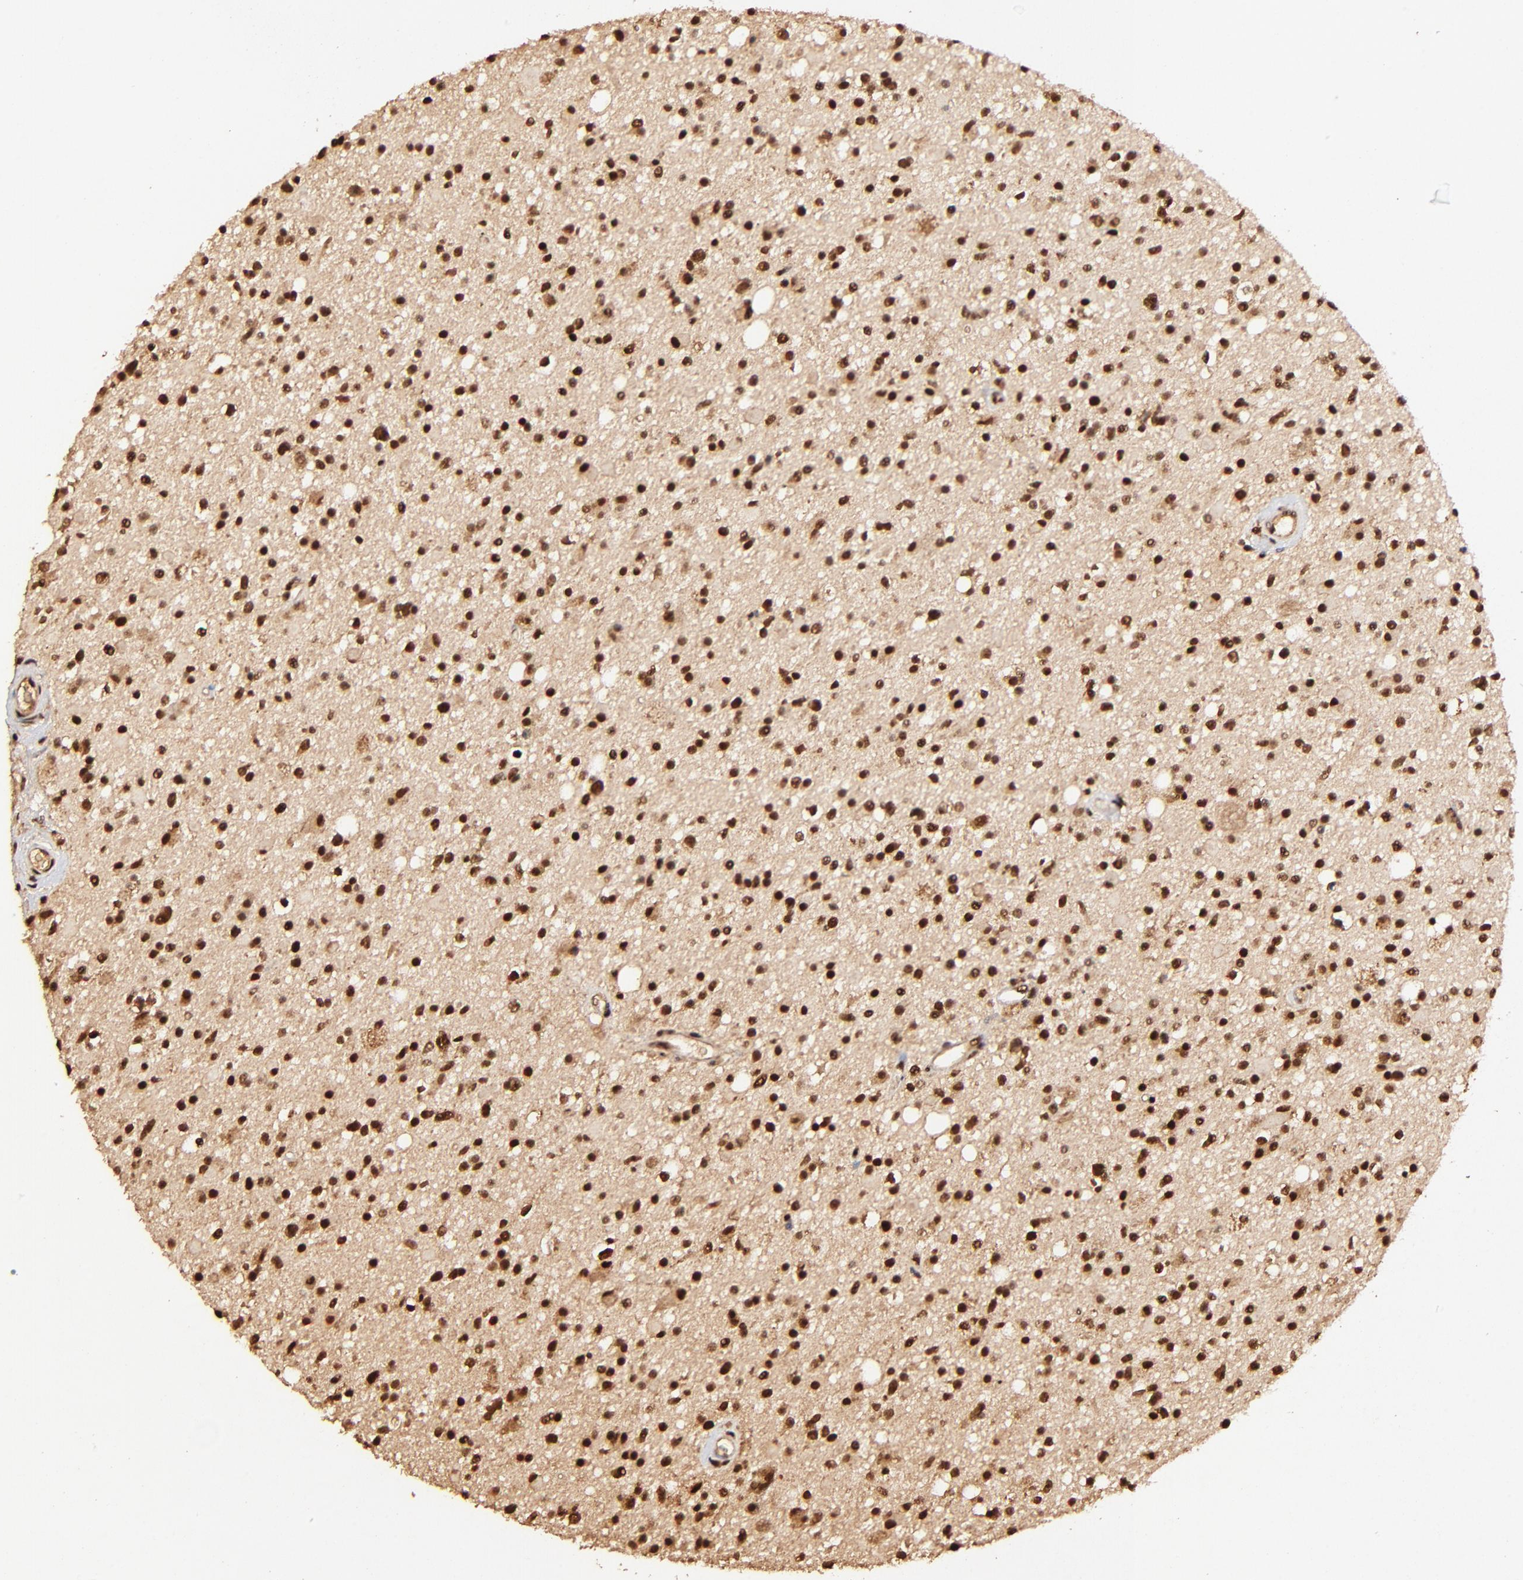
{"staining": {"intensity": "strong", "quantity": ">75%", "location": "cytoplasmic/membranous,nuclear"}, "tissue": "glioma", "cell_type": "Tumor cells", "image_type": "cancer", "snomed": [{"axis": "morphology", "description": "Glioma, malignant, High grade"}, {"axis": "topography", "description": "Brain"}], "caption": "This image demonstrates immunohistochemistry staining of human malignant glioma (high-grade), with high strong cytoplasmic/membranous and nuclear staining in about >75% of tumor cells.", "gene": "MED12", "patient": {"sex": "male", "age": 33}}